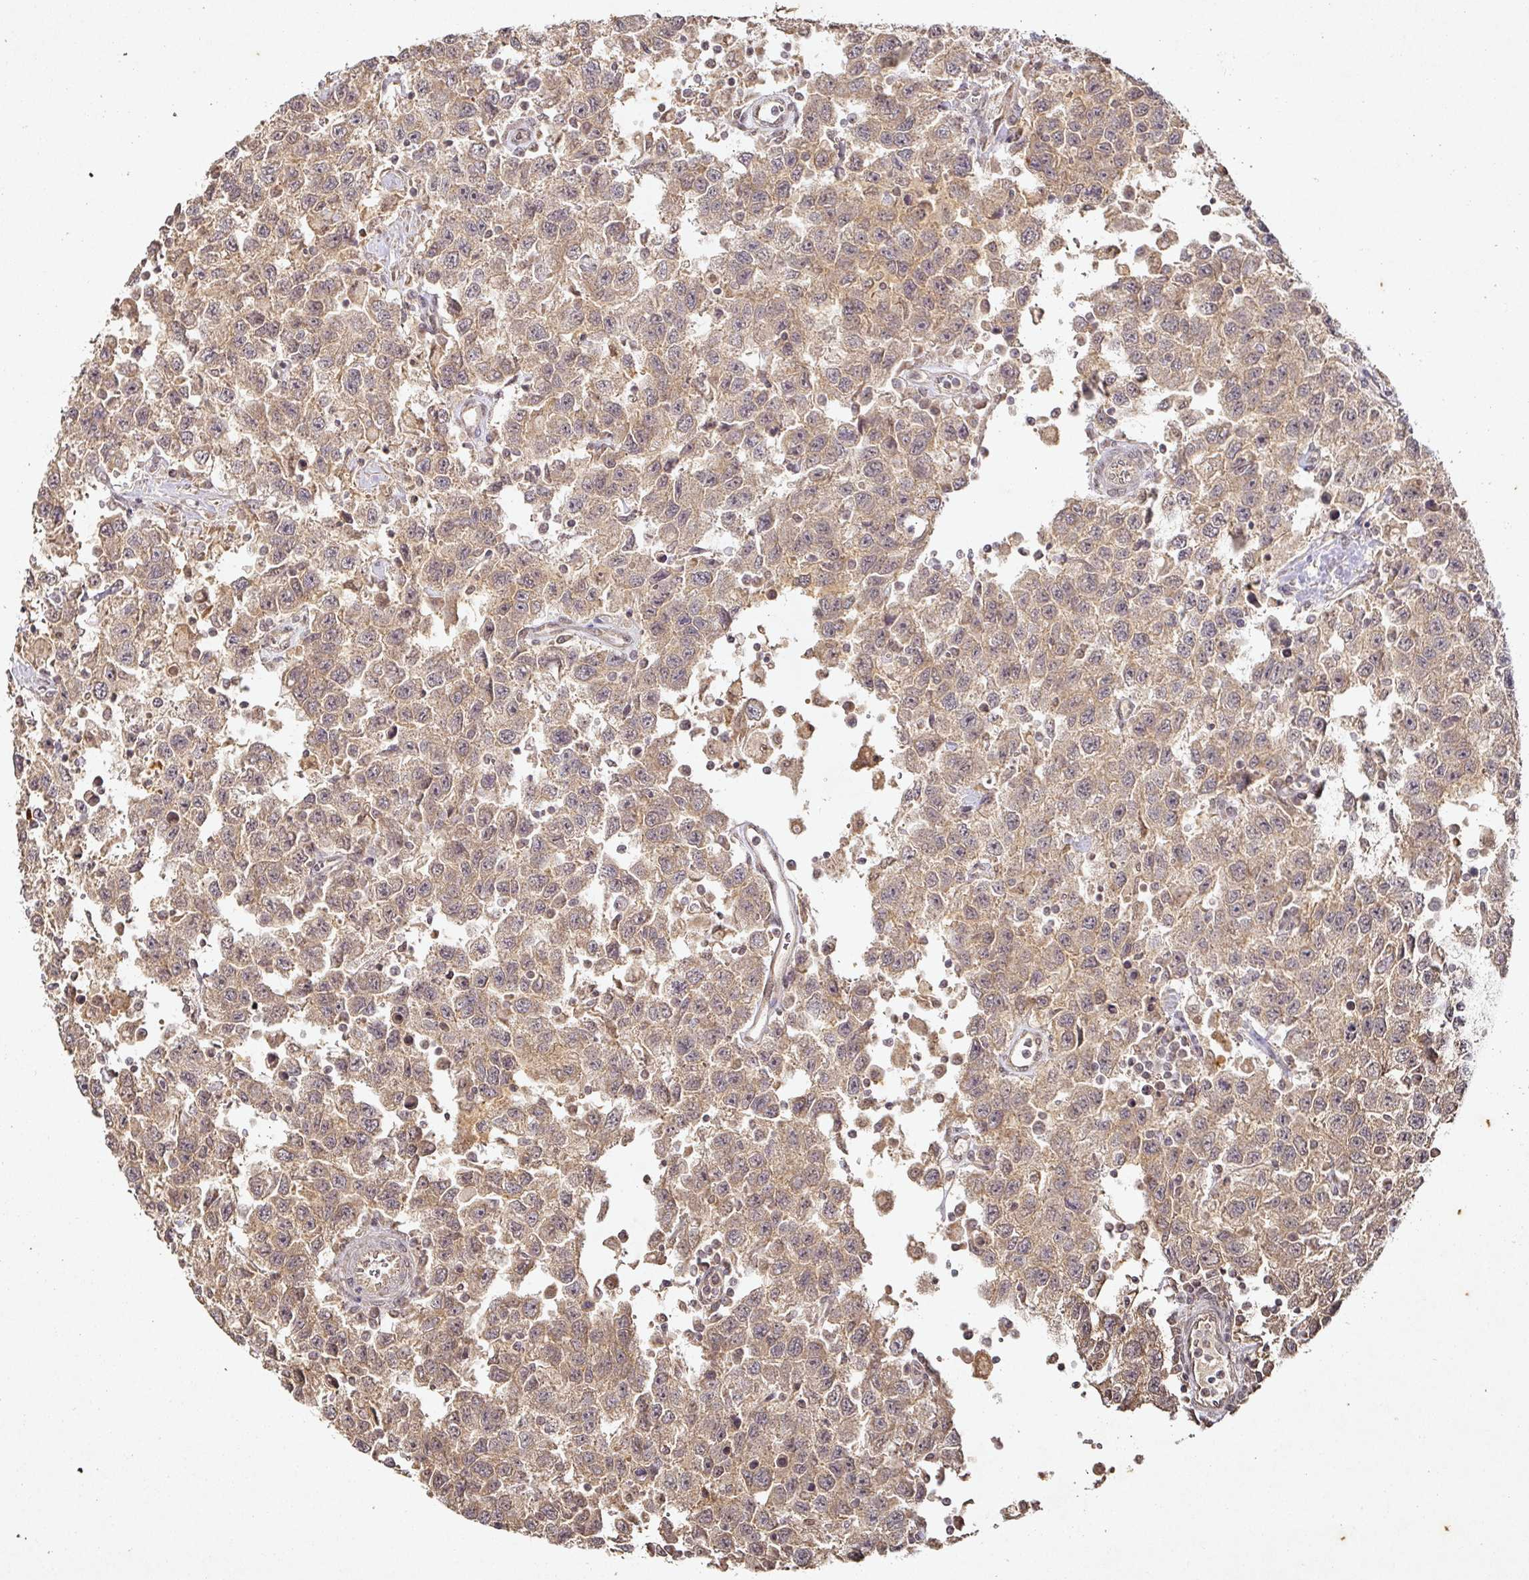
{"staining": {"intensity": "weak", "quantity": "25%-75%", "location": "cytoplasmic/membranous,nuclear"}, "tissue": "testis cancer", "cell_type": "Tumor cells", "image_type": "cancer", "snomed": [{"axis": "morphology", "description": "Seminoma, NOS"}, {"axis": "topography", "description": "Testis"}], "caption": "Immunohistochemistry (IHC) staining of testis cancer (seminoma), which shows low levels of weak cytoplasmic/membranous and nuclear staining in about 25%-75% of tumor cells indicating weak cytoplasmic/membranous and nuclear protein staining. The staining was performed using DAB (brown) for protein detection and nuclei were counterstained in hematoxylin (blue).", "gene": "CAPN5", "patient": {"sex": "male", "age": 41}}